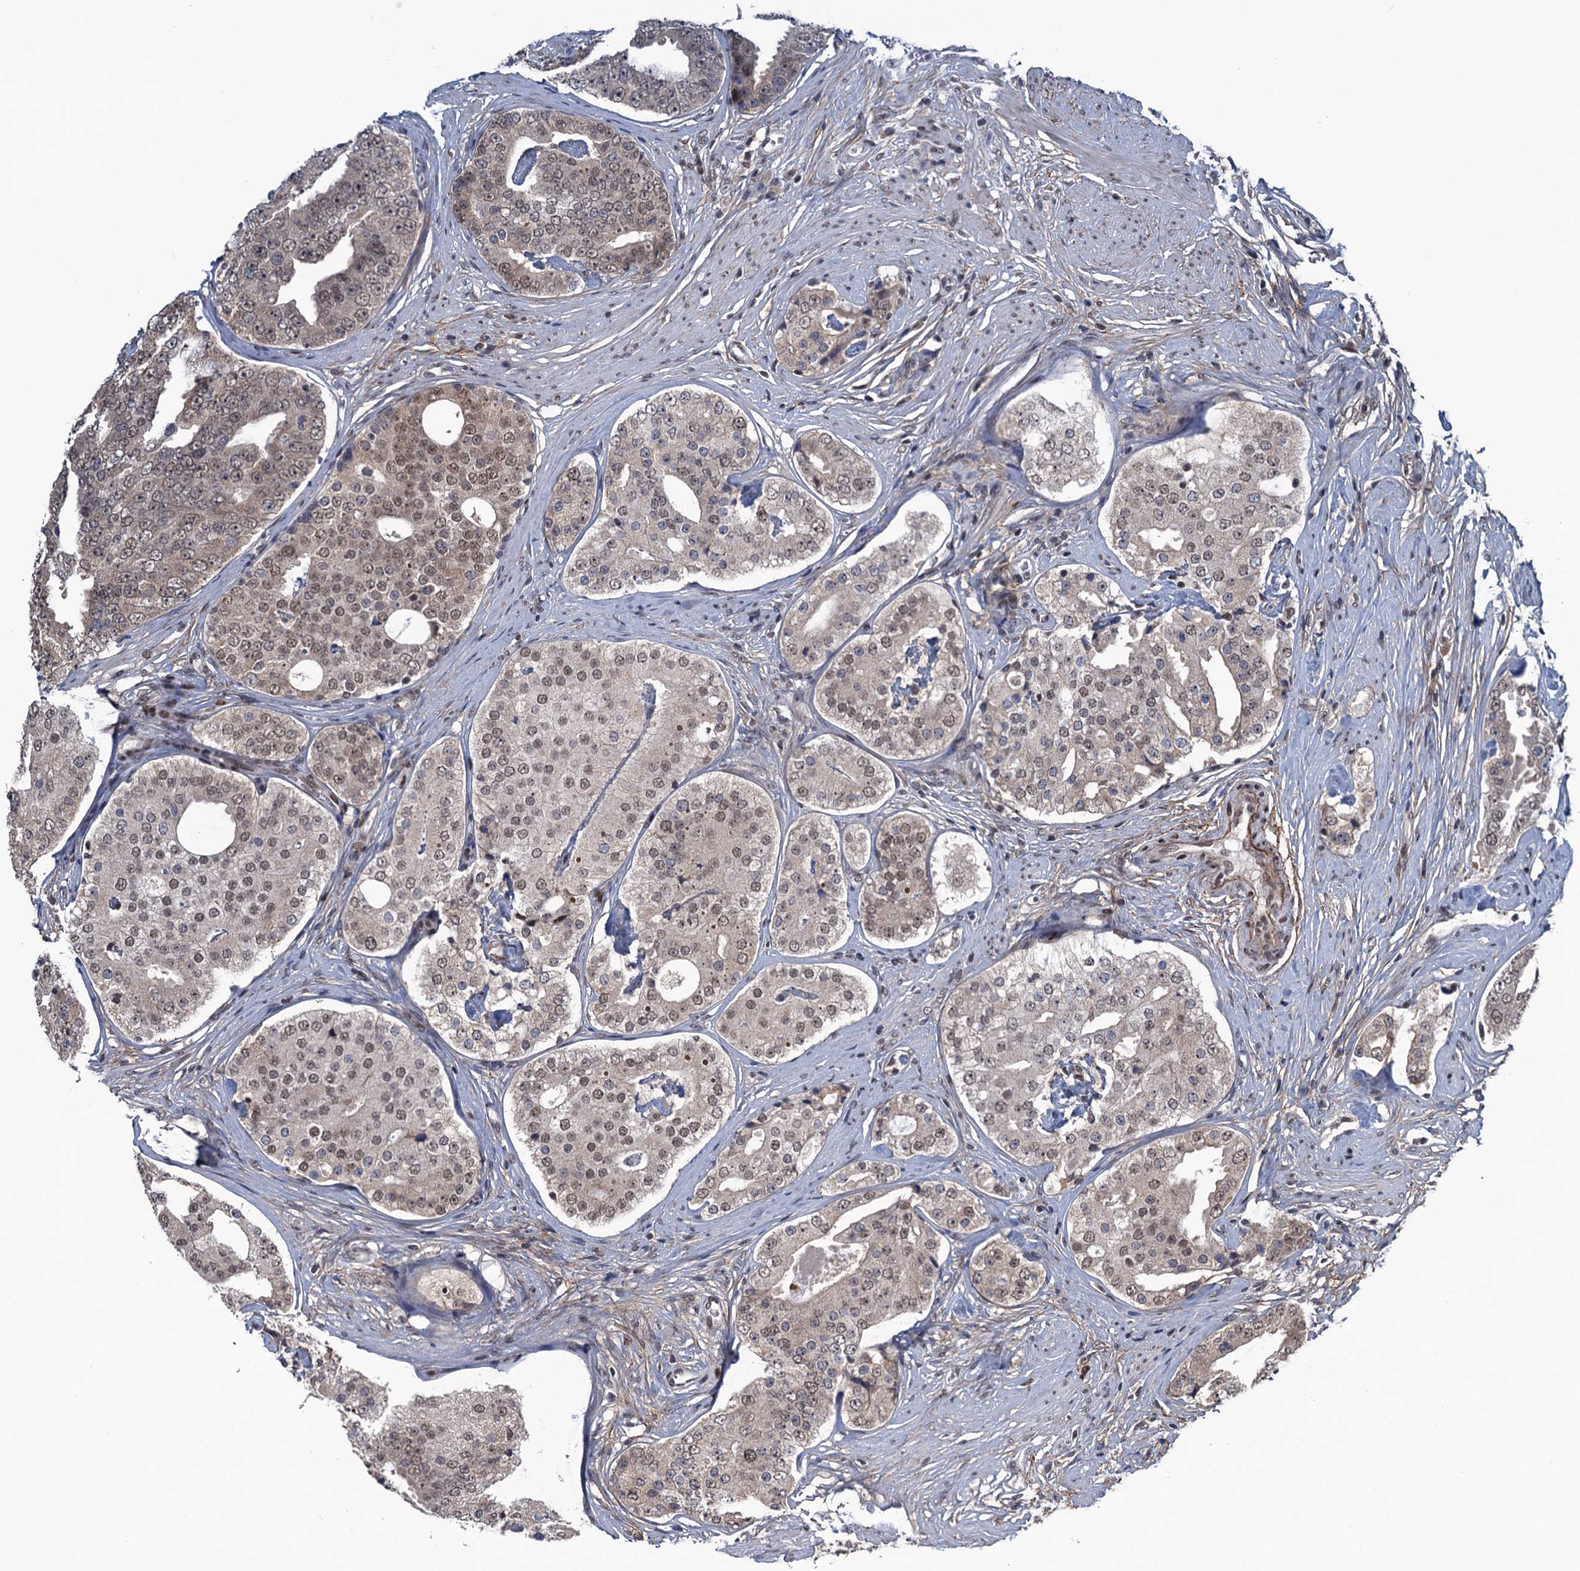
{"staining": {"intensity": "moderate", "quantity": ">75%", "location": "nuclear"}, "tissue": "prostate cancer", "cell_type": "Tumor cells", "image_type": "cancer", "snomed": [{"axis": "morphology", "description": "Adenocarcinoma, High grade"}, {"axis": "topography", "description": "Prostate"}], "caption": "High-magnification brightfield microscopy of prostate cancer (high-grade adenocarcinoma) stained with DAB (3,3'-diaminobenzidine) (brown) and counterstained with hematoxylin (blue). tumor cells exhibit moderate nuclear expression is seen in approximately>75% of cells.", "gene": "SAE1", "patient": {"sex": "male", "age": 56}}